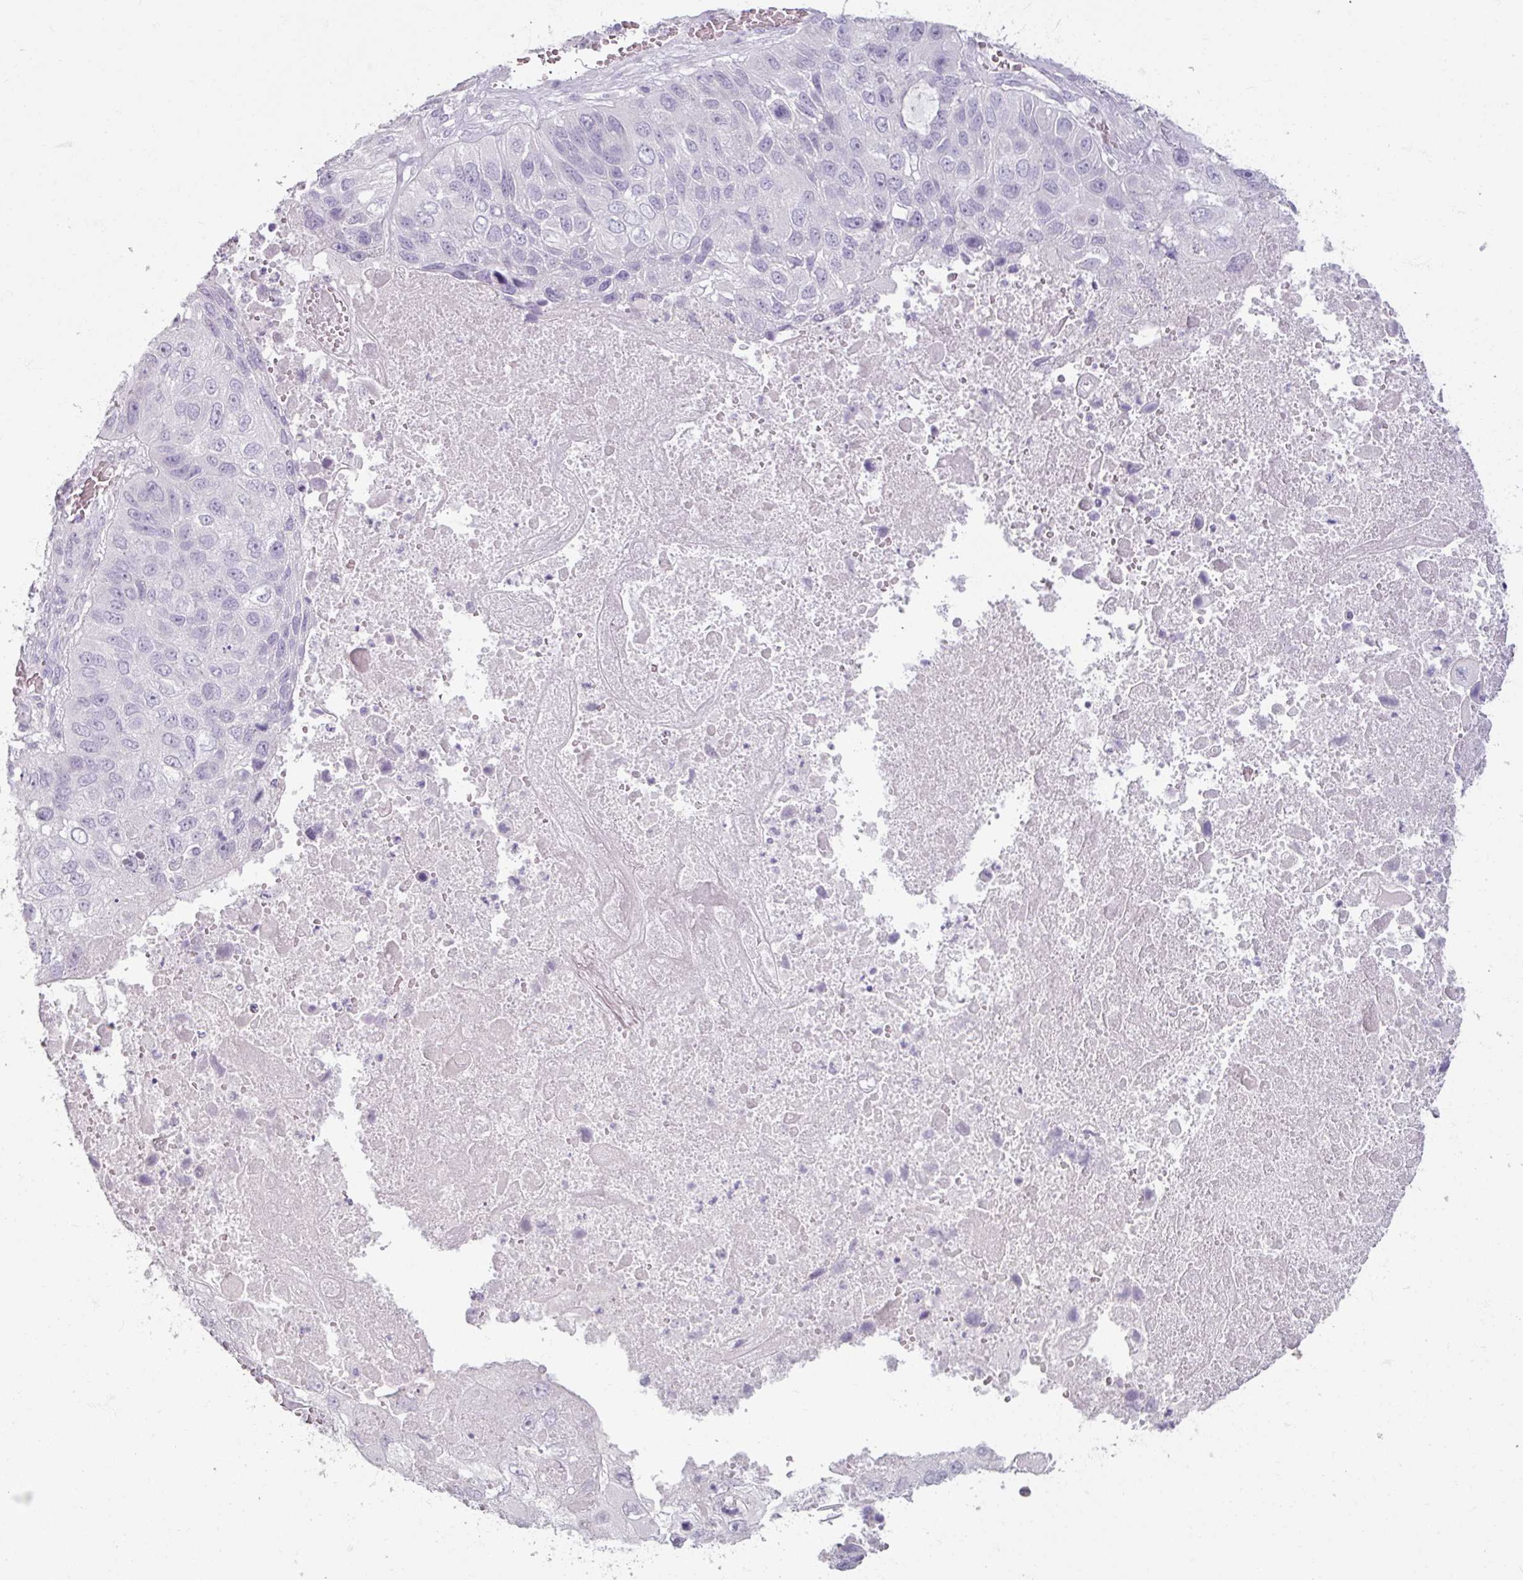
{"staining": {"intensity": "negative", "quantity": "none", "location": "none"}, "tissue": "lung cancer", "cell_type": "Tumor cells", "image_type": "cancer", "snomed": [{"axis": "morphology", "description": "Squamous cell carcinoma, NOS"}, {"axis": "topography", "description": "Lung"}], "caption": "Immunohistochemistry of lung squamous cell carcinoma shows no positivity in tumor cells.", "gene": "SLC27A5", "patient": {"sex": "male", "age": 61}}